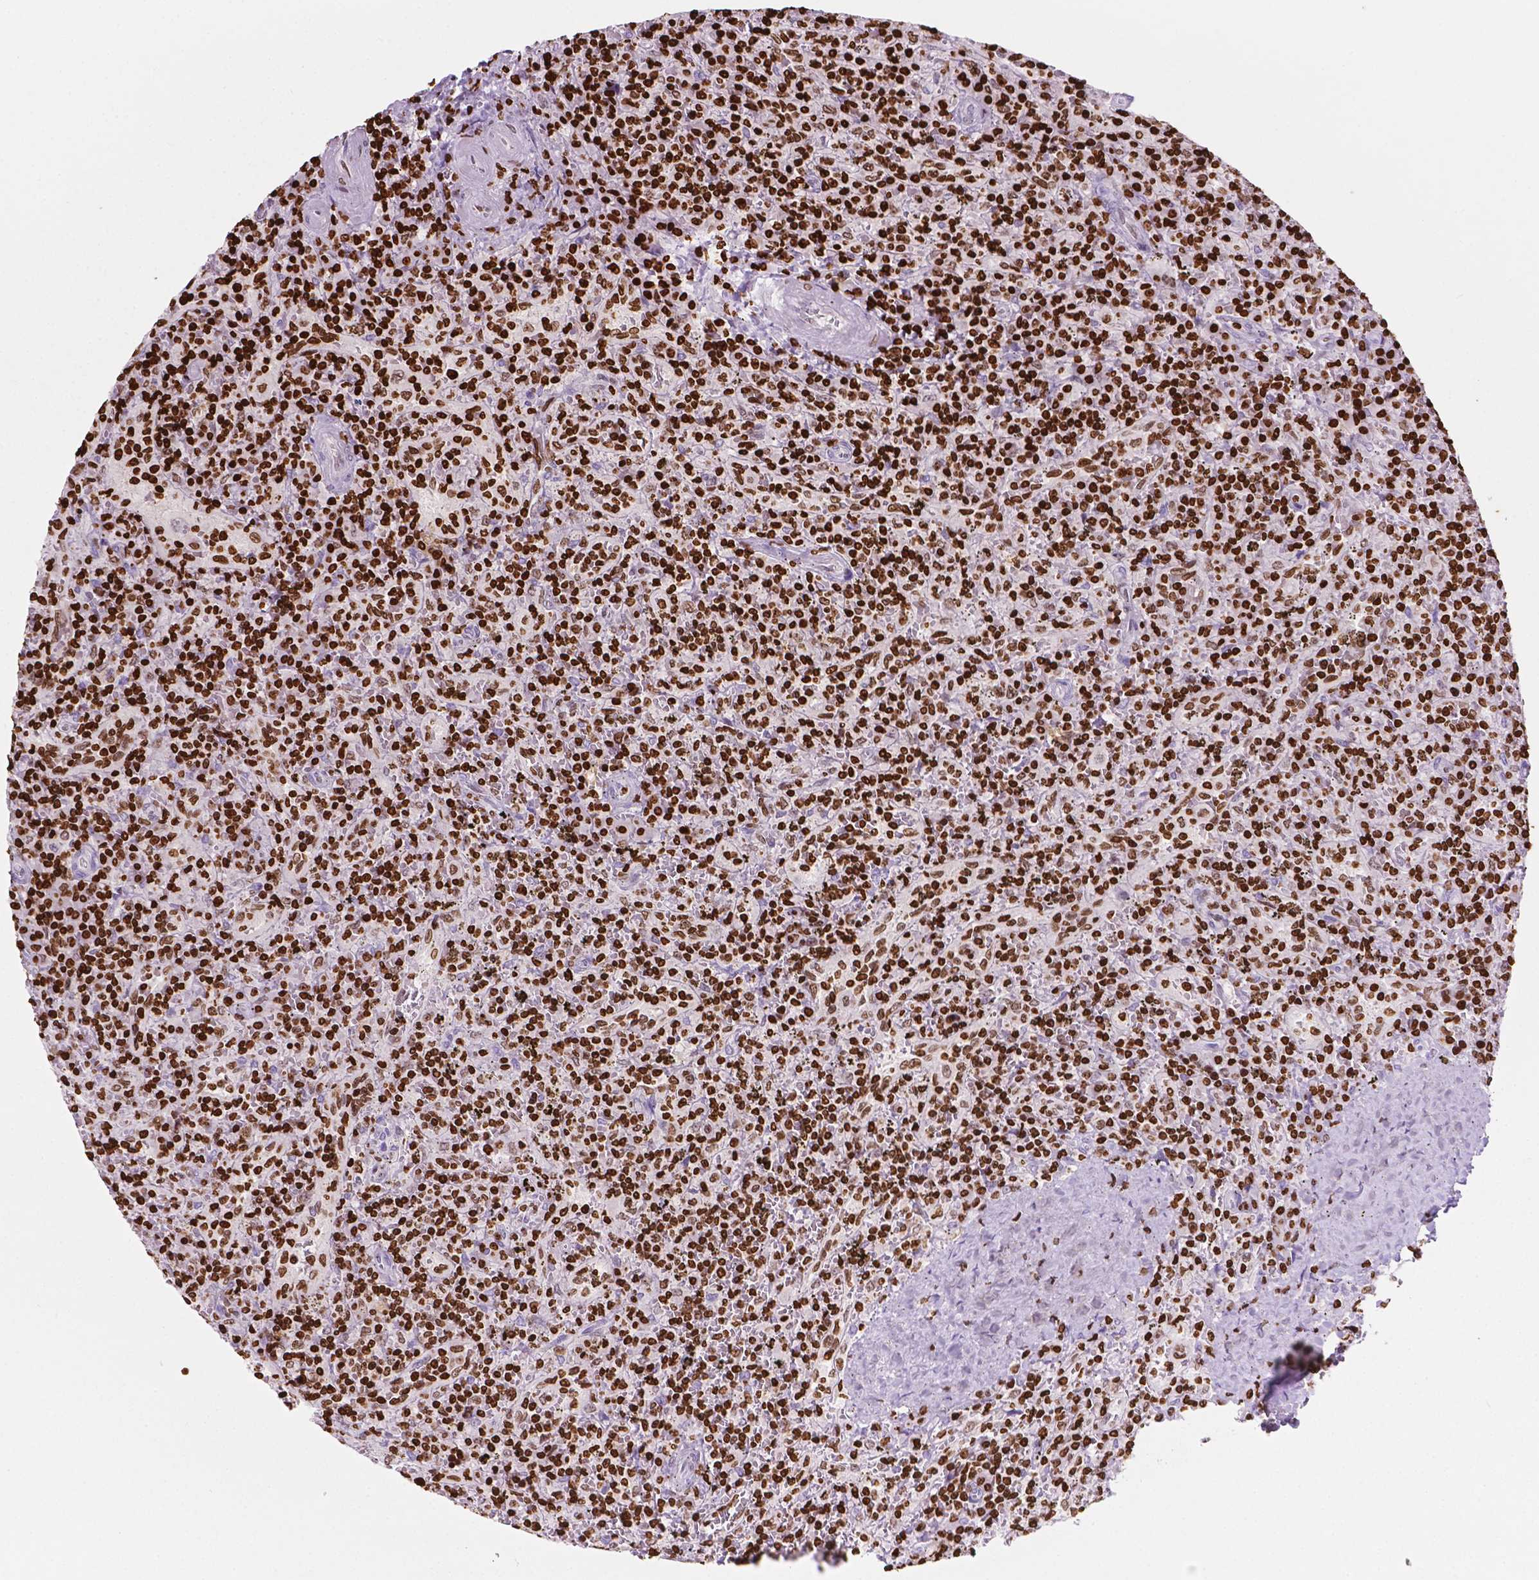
{"staining": {"intensity": "strong", "quantity": ">75%", "location": "nuclear"}, "tissue": "lymphoma", "cell_type": "Tumor cells", "image_type": "cancer", "snomed": [{"axis": "morphology", "description": "Malignant lymphoma, non-Hodgkin's type, Low grade"}, {"axis": "topography", "description": "Spleen"}], "caption": "Lymphoma tissue shows strong nuclear expression in approximately >75% of tumor cells, visualized by immunohistochemistry. (IHC, brightfield microscopy, high magnification).", "gene": "CBY3", "patient": {"sex": "male", "age": 62}}